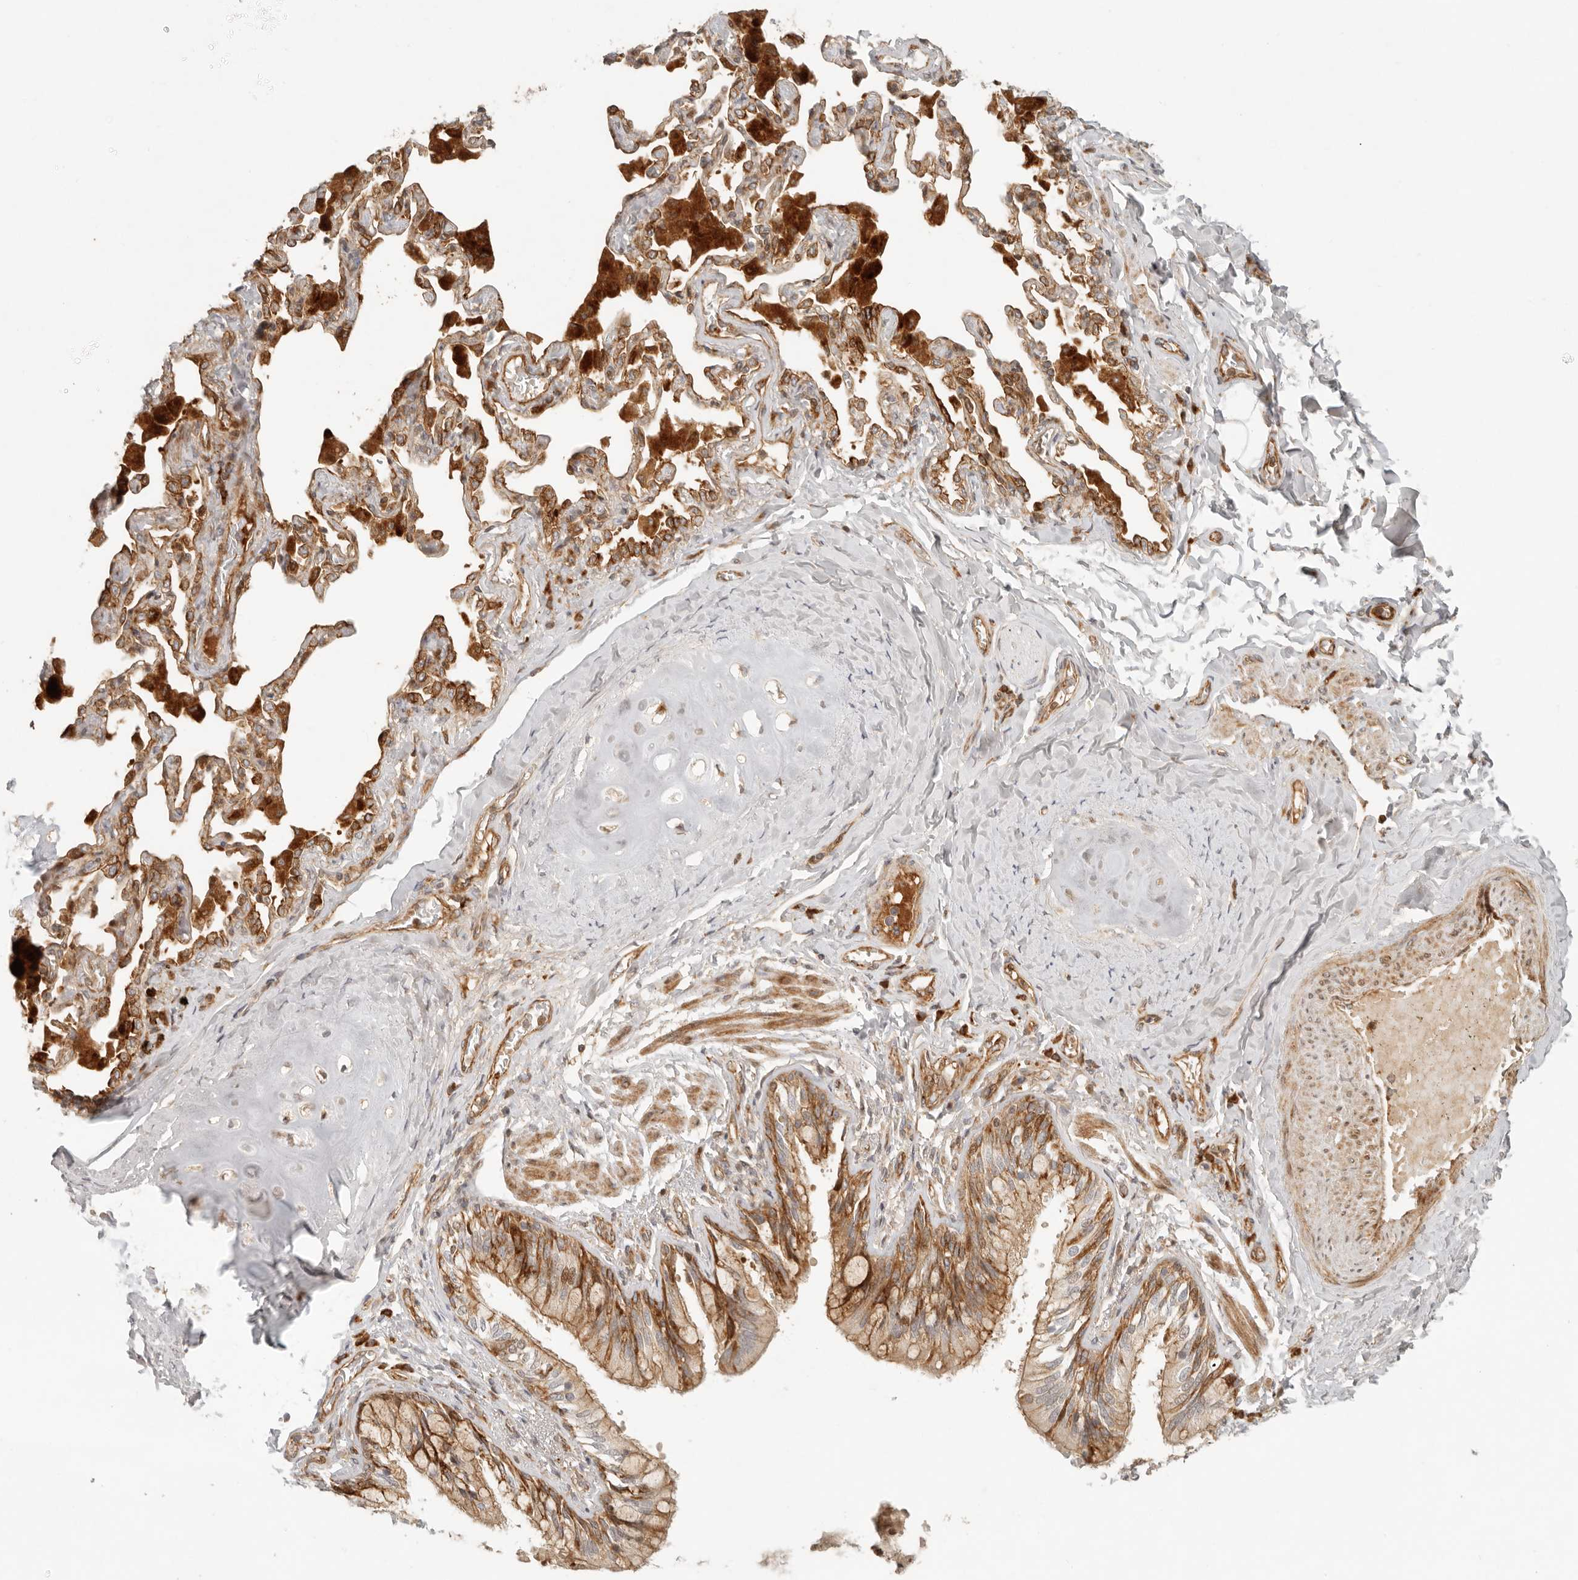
{"staining": {"intensity": "strong", "quantity": "25%-75%", "location": "cytoplasmic/membranous"}, "tissue": "bronchus", "cell_type": "Respiratory epithelial cells", "image_type": "normal", "snomed": [{"axis": "morphology", "description": "Normal tissue, NOS"}, {"axis": "morphology", "description": "Inflammation, NOS"}, {"axis": "topography", "description": "Lung"}], "caption": "Benign bronchus demonstrates strong cytoplasmic/membranous expression in approximately 25%-75% of respiratory epithelial cells (DAB IHC, brown staining for protein, blue staining for nuclei)..", "gene": "KLHL38", "patient": {"sex": "female", "age": 46}}